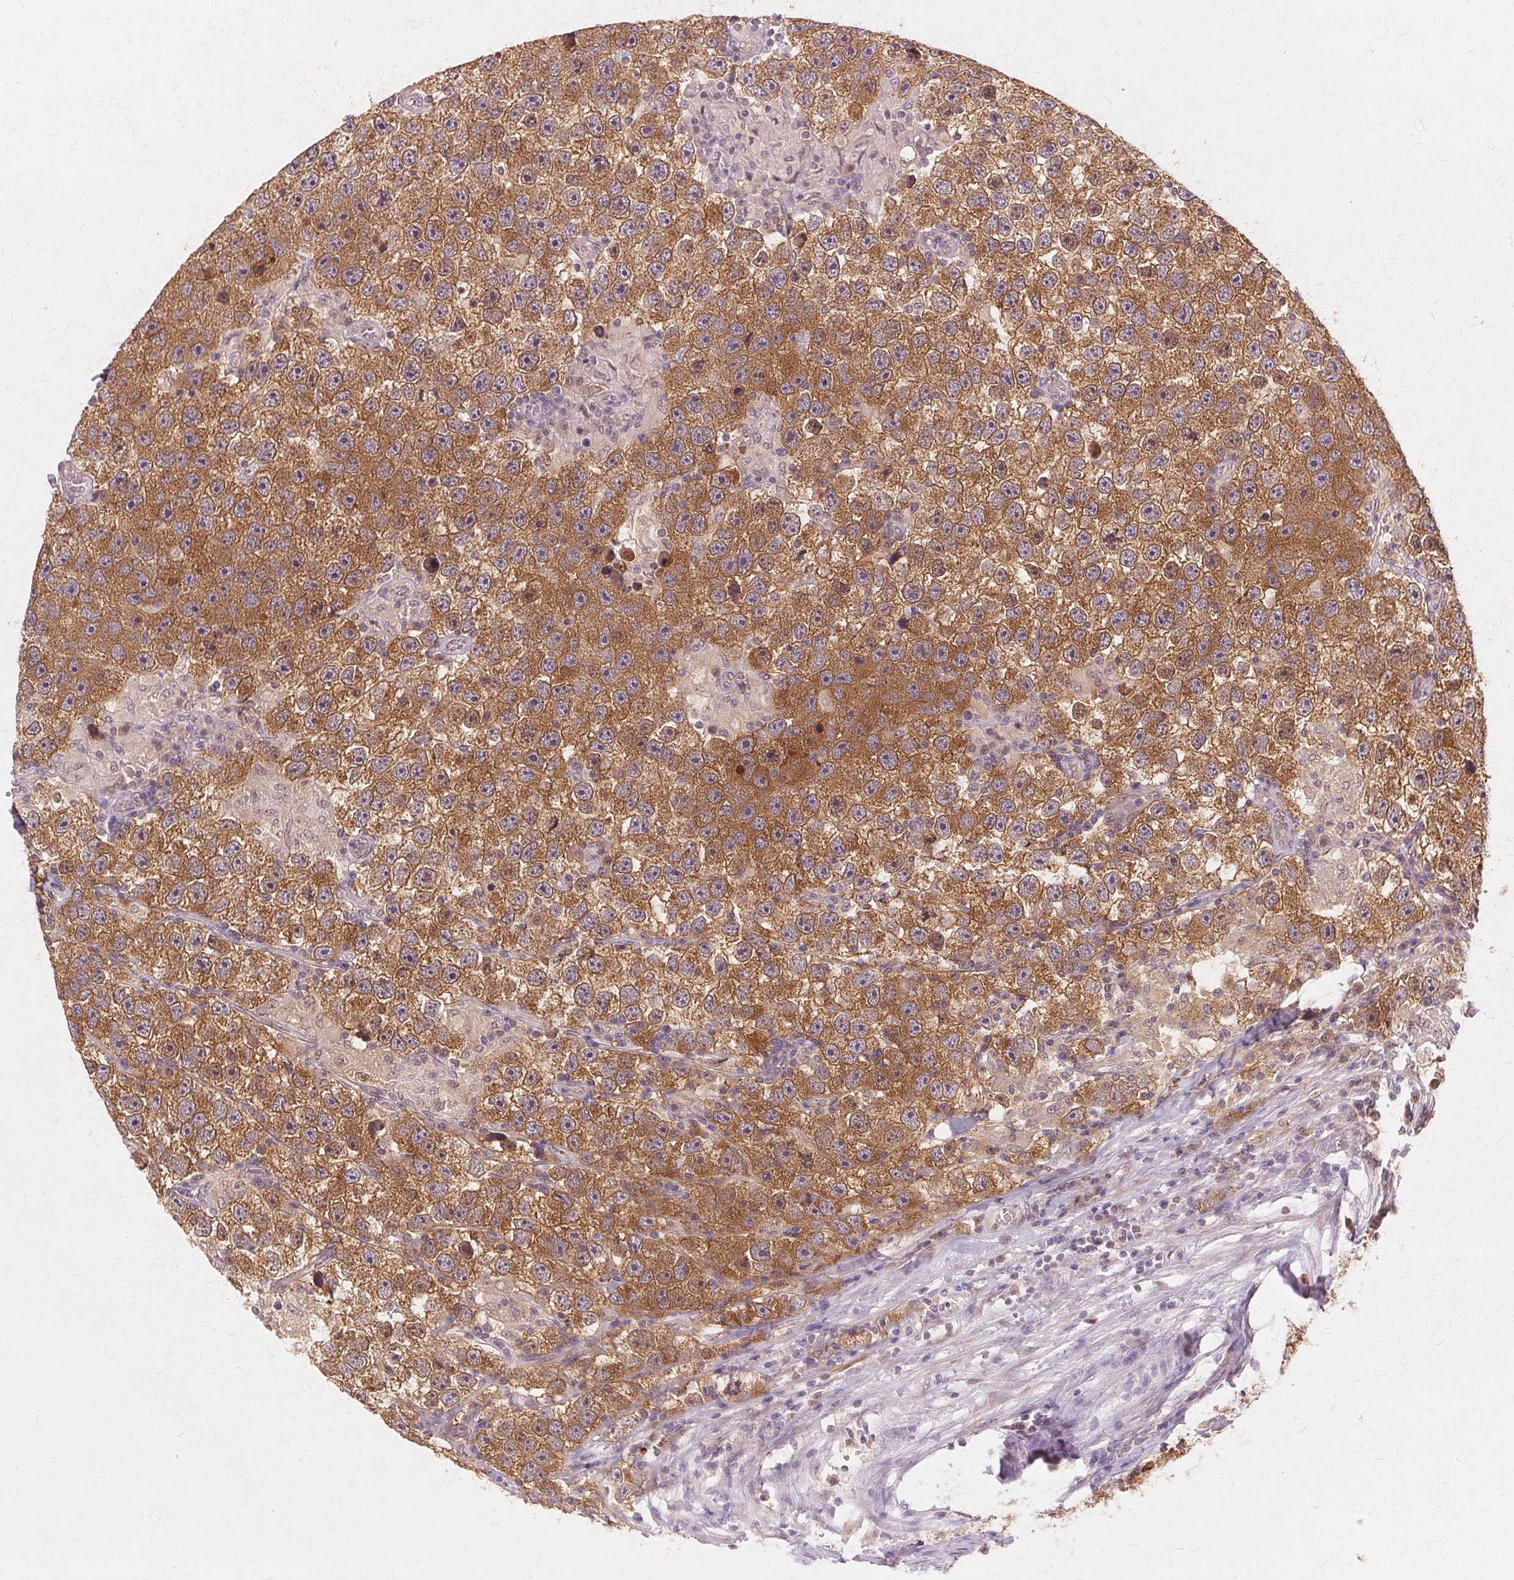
{"staining": {"intensity": "moderate", "quantity": ">75%", "location": "cytoplasmic/membranous"}, "tissue": "testis cancer", "cell_type": "Tumor cells", "image_type": "cancer", "snomed": [{"axis": "morphology", "description": "Seminoma, NOS"}, {"axis": "topography", "description": "Testis"}], "caption": "An image showing moderate cytoplasmic/membranous expression in approximately >75% of tumor cells in testis seminoma, as visualized by brown immunohistochemical staining.", "gene": "PRMT5", "patient": {"sex": "male", "age": 26}}